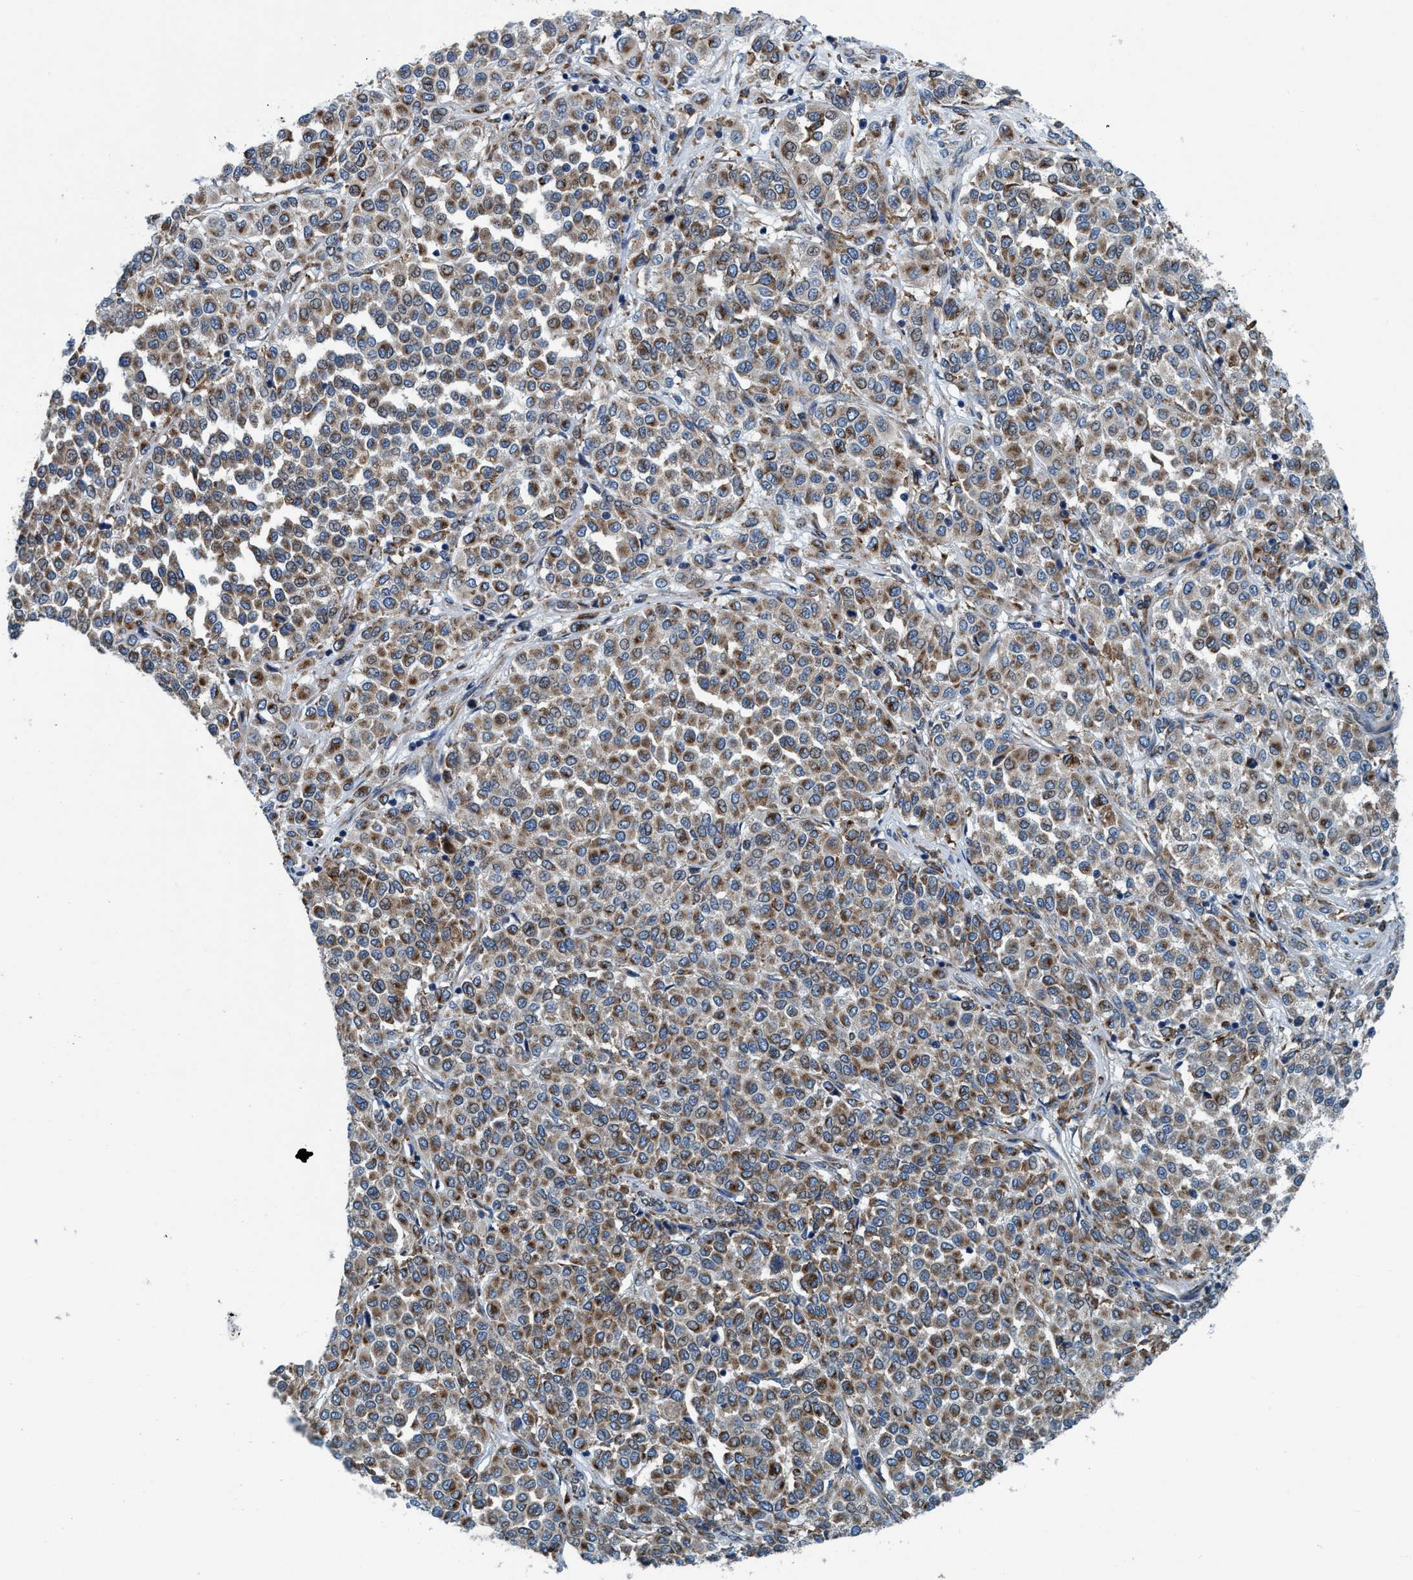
{"staining": {"intensity": "moderate", "quantity": ">75%", "location": "cytoplasmic/membranous"}, "tissue": "melanoma", "cell_type": "Tumor cells", "image_type": "cancer", "snomed": [{"axis": "morphology", "description": "Malignant melanoma, Metastatic site"}, {"axis": "topography", "description": "Pancreas"}], "caption": "An image of malignant melanoma (metastatic site) stained for a protein demonstrates moderate cytoplasmic/membranous brown staining in tumor cells.", "gene": "ARMC9", "patient": {"sex": "female", "age": 30}}